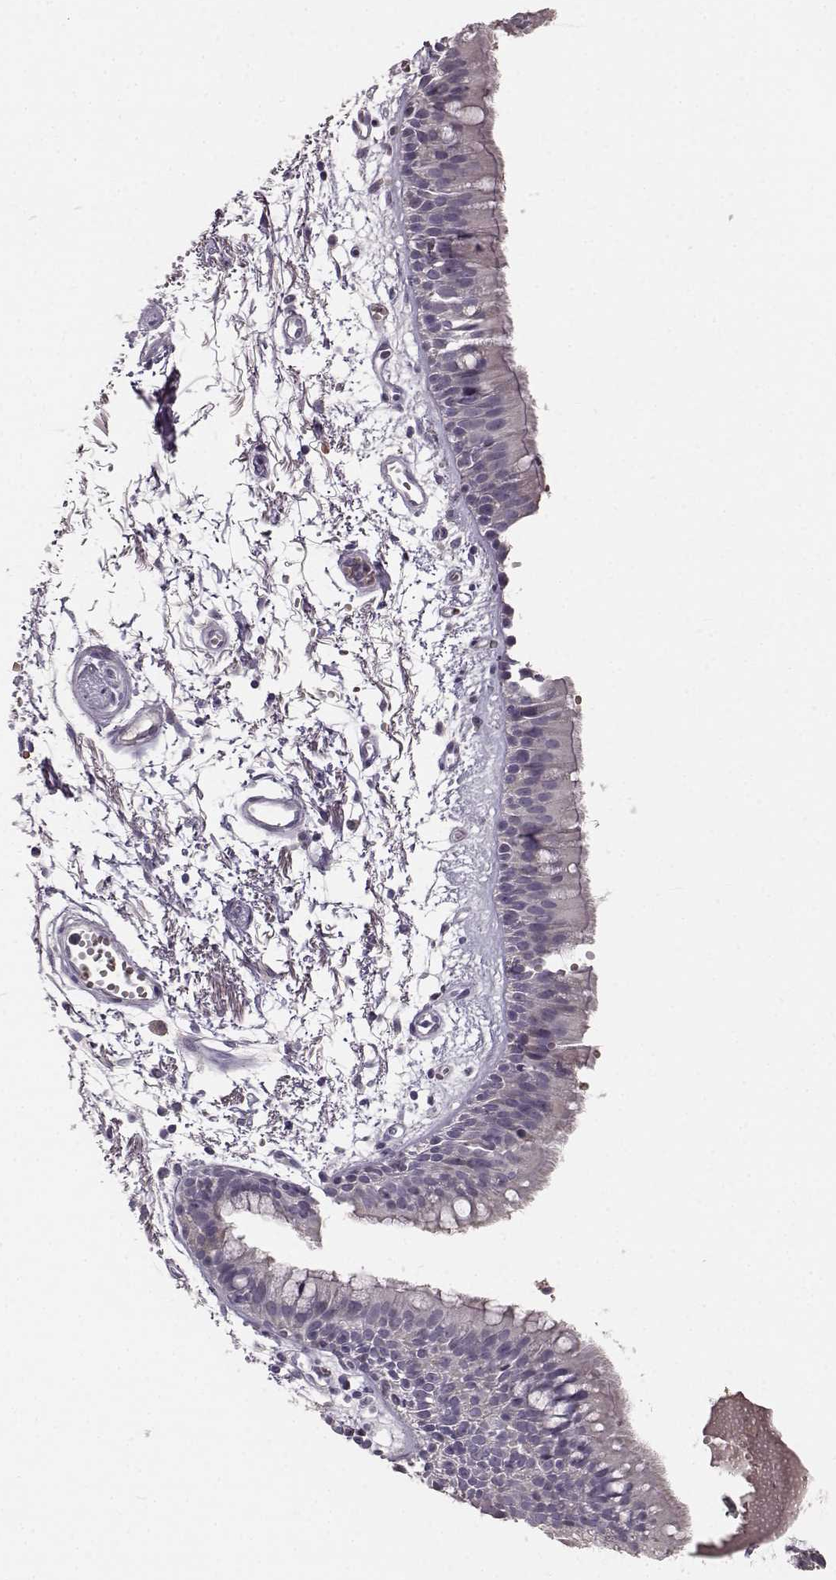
{"staining": {"intensity": "negative", "quantity": "none", "location": "none"}, "tissue": "bronchus", "cell_type": "Respiratory epithelial cells", "image_type": "normal", "snomed": [{"axis": "morphology", "description": "Normal tissue, NOS"}, {"axis": "morphology", "description": "Squamous cell carcinoma, NOS"}, {"axis": "topography", "description": "Cartilage tissue"}, {"axis": "topography", "description": "Bronchus"}, {"axis": "topography", "description": "Lung"}], "caption": "Bronchus stained for a protein using immunohistochemistry reveals no staining respiratory epithelial cells.", "gene": "BFSP2", "patient": {"sex": "male", "age": 66}}